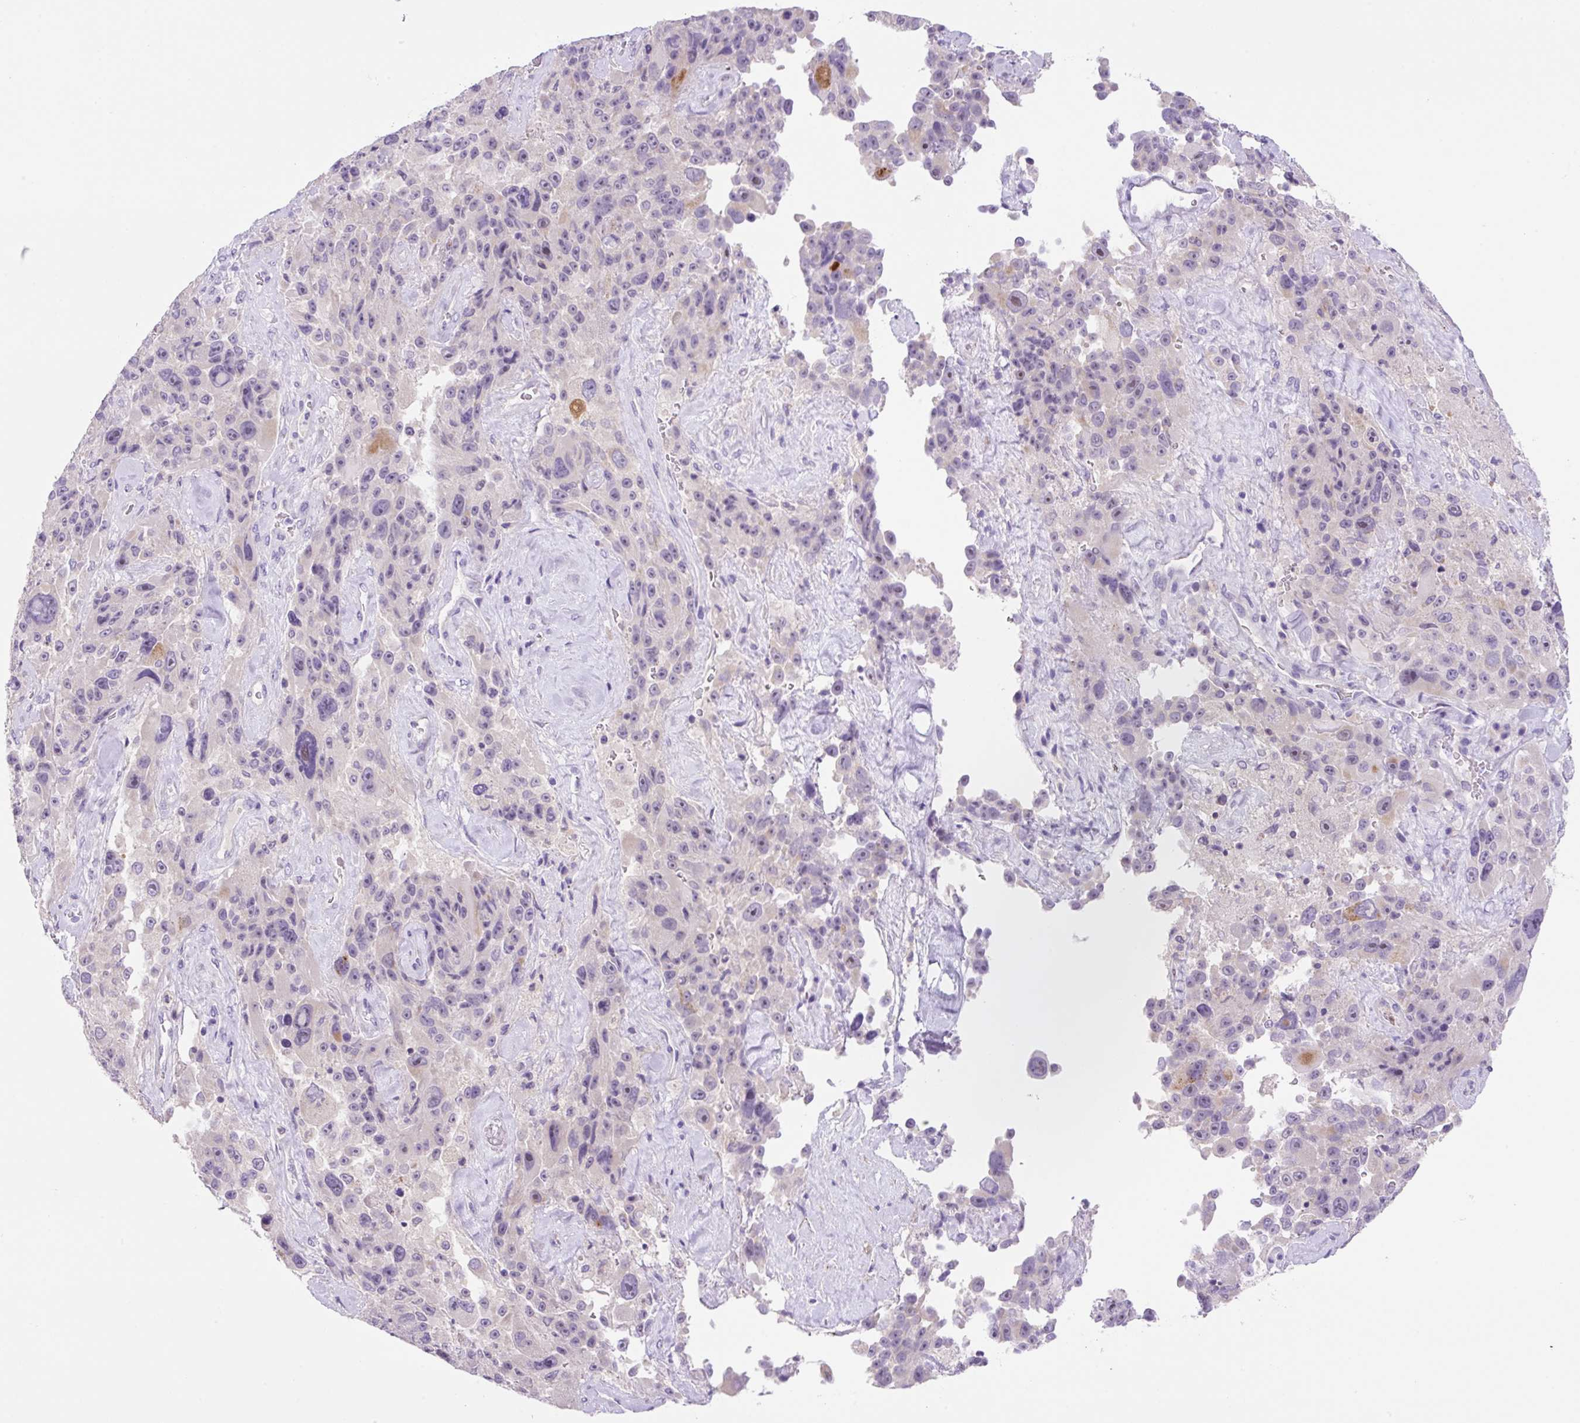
{"staining": {"intensity": "weak", "quantity": "<25%", "location": "cytoplasmic/membranous"}, "tissue": "melanoma", "cell_type": "Tumor cells", "image_type": "cancer", "snomed": [{"axis": "morphology", "description": "Malignant melanoma, Metastatic site"}, {"axis": "topography", "description": "Lymph node"}], "caption": "DAB (3,3'-diaminobenzidine) immunohistochemical staining of malignant melanoma (metastatic site) reveals no significant positivity in tumor cells.", "gene": "NDST3", "patient": {"sex": "male", "age": 62}}